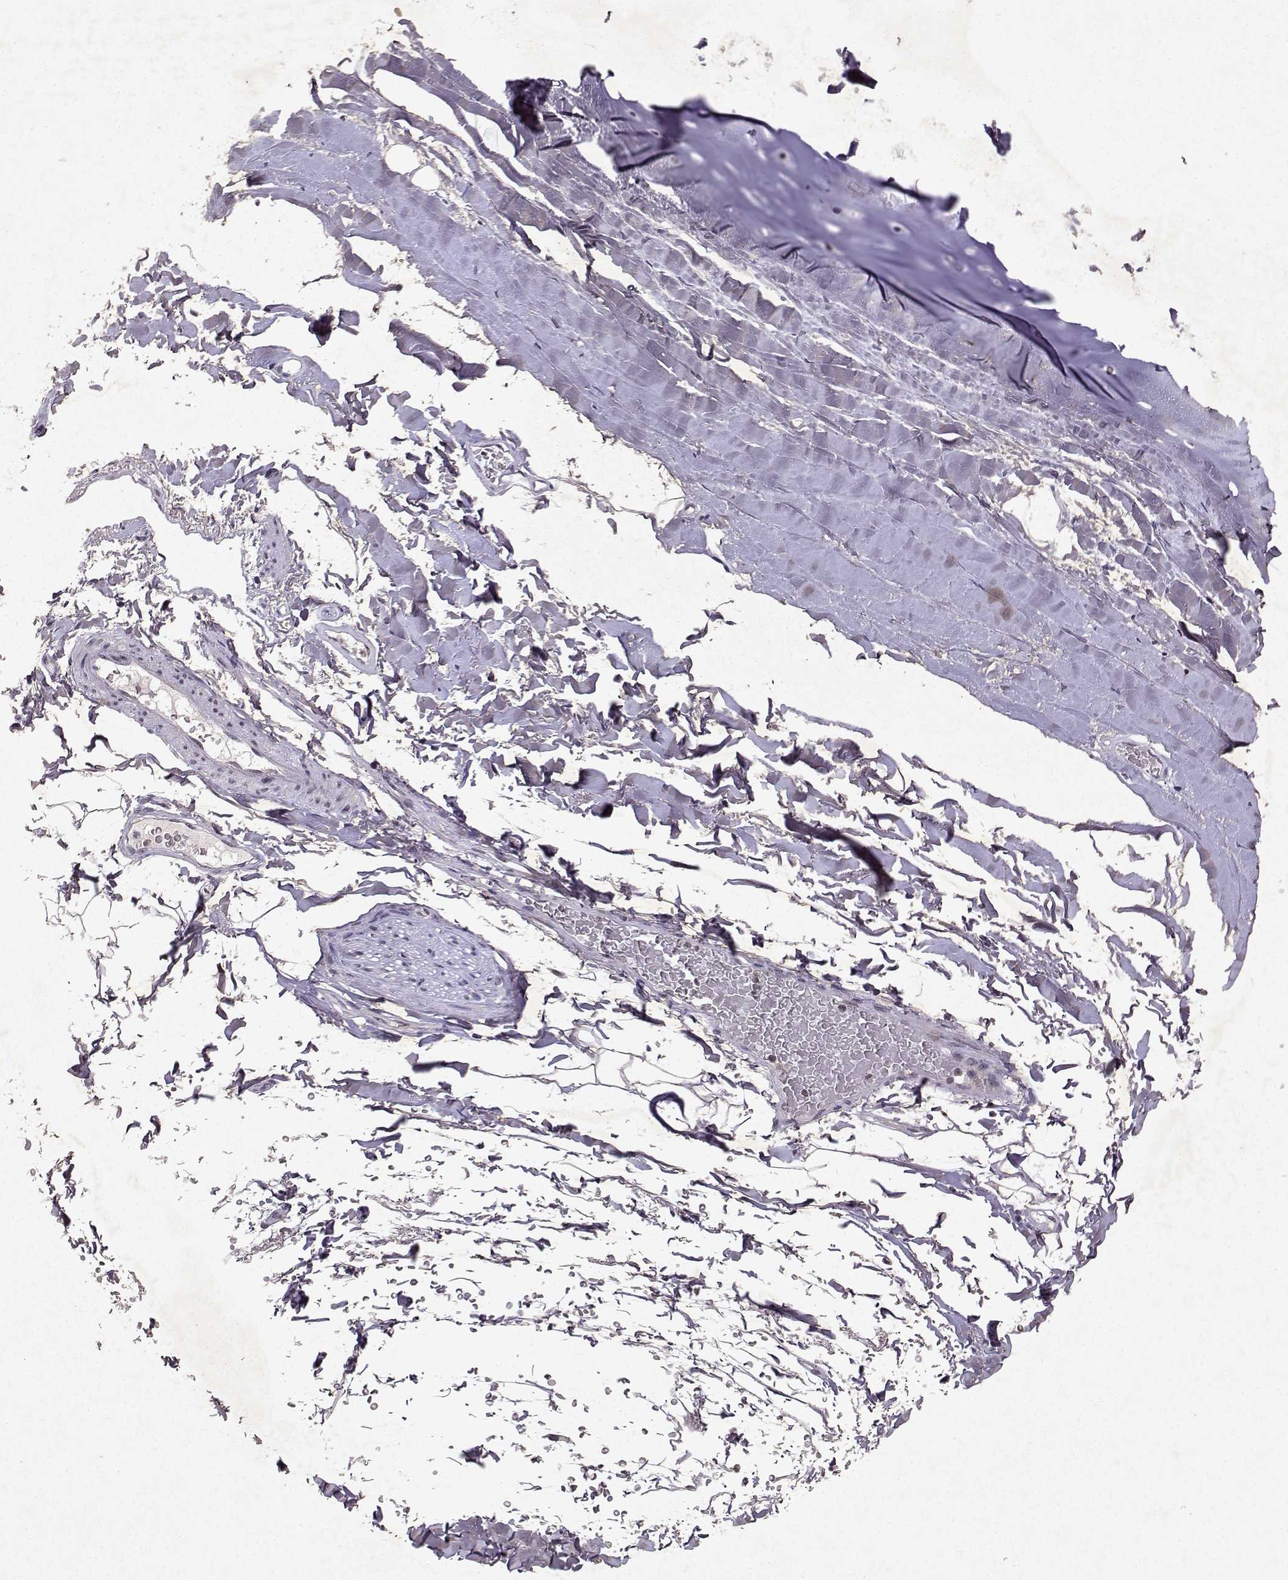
{"staining": {"intensity": "negative", "quantity": "none", "location": "none"}, "tissue": "adipose tissue", "cell_type": "Adipocytes", "image_type": "normal", "snomed": [{"axis": "morphology", "description": "Normal tissue, NOS"}, {"axis": "topography", "description": "Lymph node"}, {"axis": "topography", "description": "Bronchus"}], "caption": "This is a image of immunohistochemistry staining of benign adipose tissue, which shows no expression in adipocytes.", "gene": "DDX56", "patient": {"sex": "female", "age": 70}}